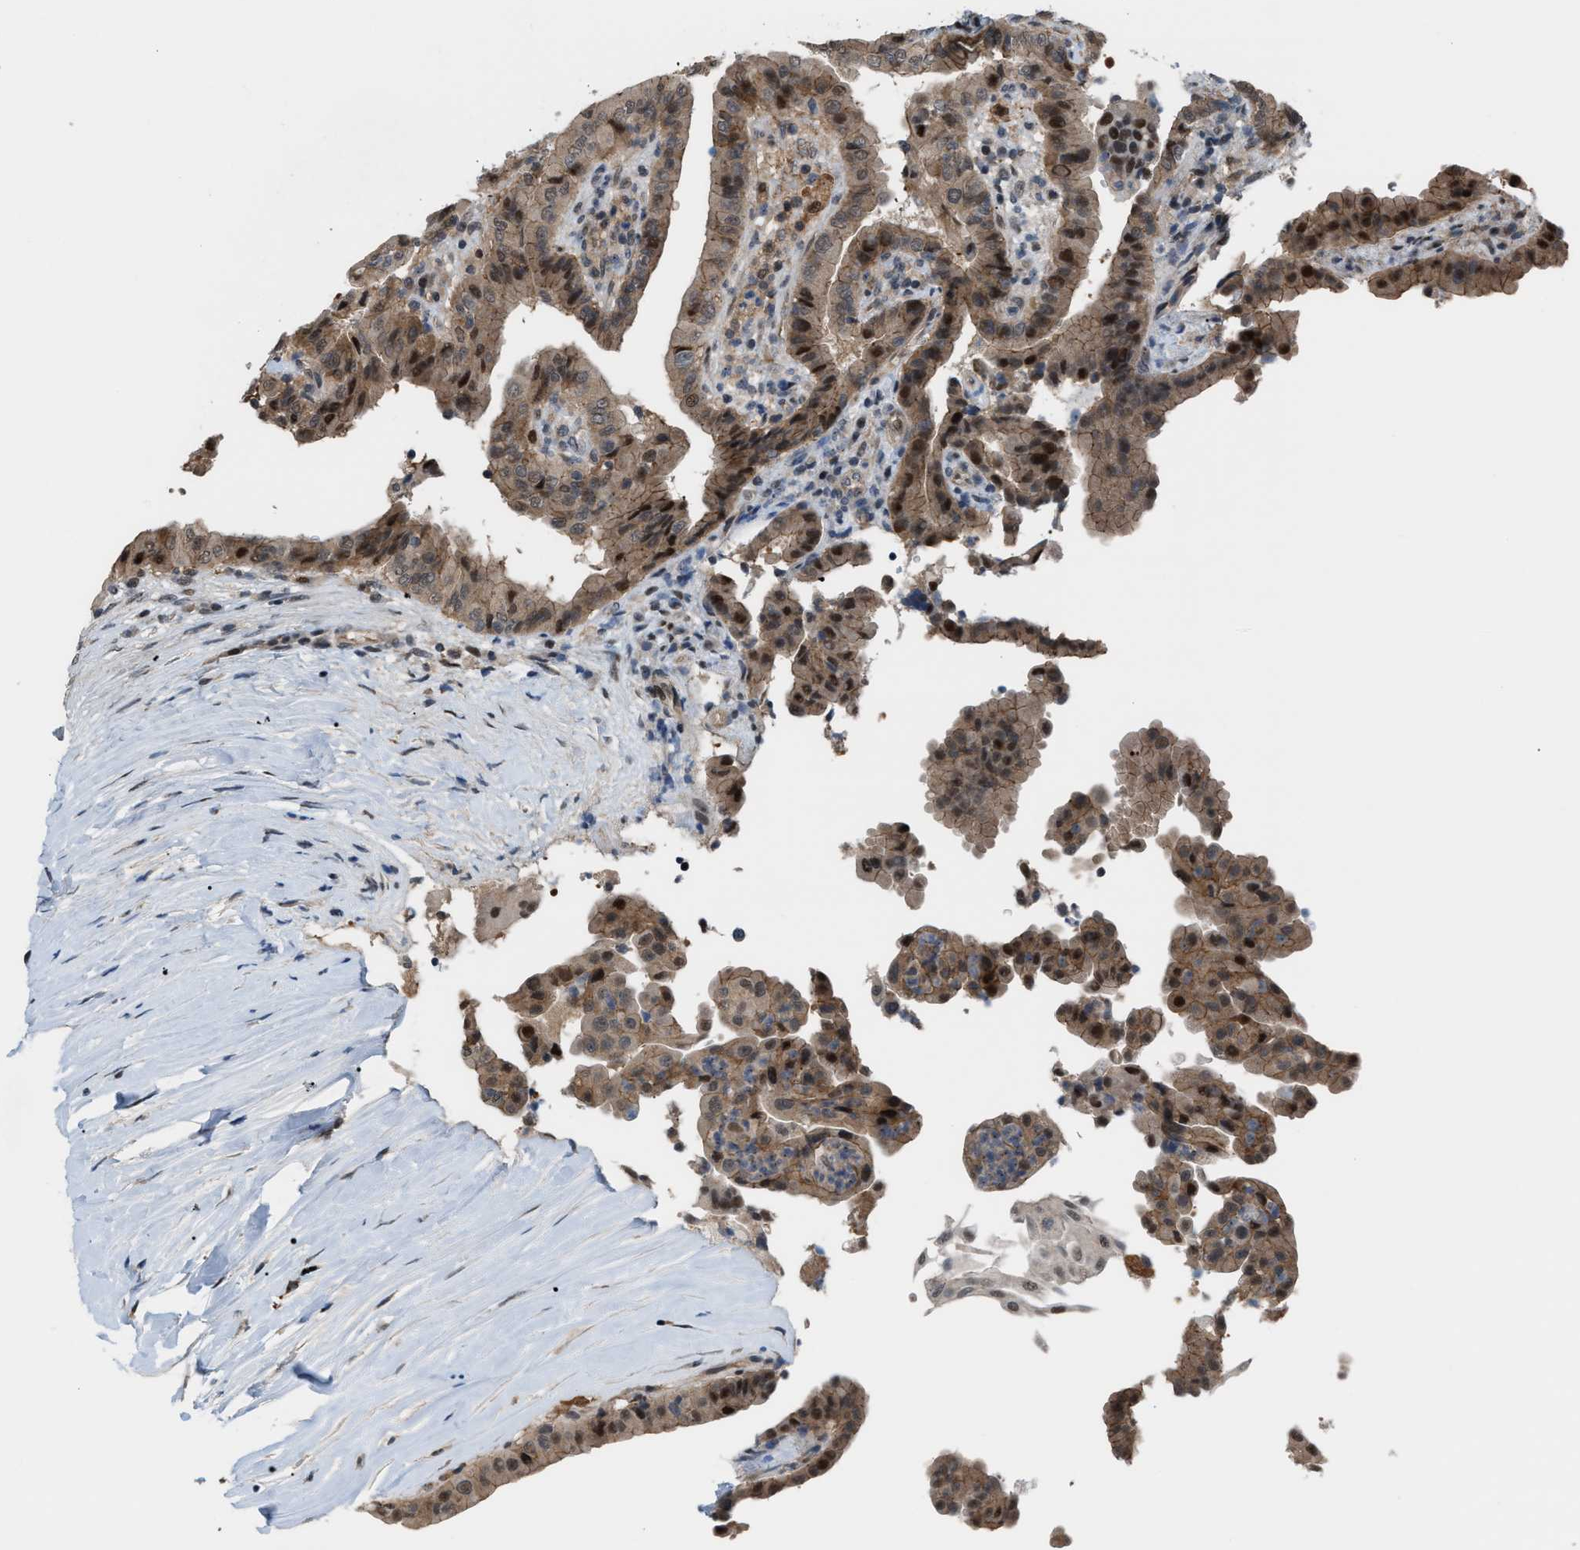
{"staining": {"intensity": "weak", "quantity": ">75%", "location": "cytoplasmic/membranous,nuclear"}, "tissue": "thyroid cancer", "cell_type": "Tumor cells", "image_type": "cancer", "snomed": [{"axis": "morphology", "description": "Papillary adenocarcinoma, NOS"}, {"axis": "topography", "description": "Thyroid gland"}], "caption": "DAB immunohistochemical staining of papillary adenocarcinoma (thyroid) demonstrates weak cytoplasmic/membranous and nuclear protein staining in about >75% of tumor cells. (DAB IHC with brightfield microscopy, high magnification).", "gene": "RFFL", "patient": {"sex": "male", "age": 33}}